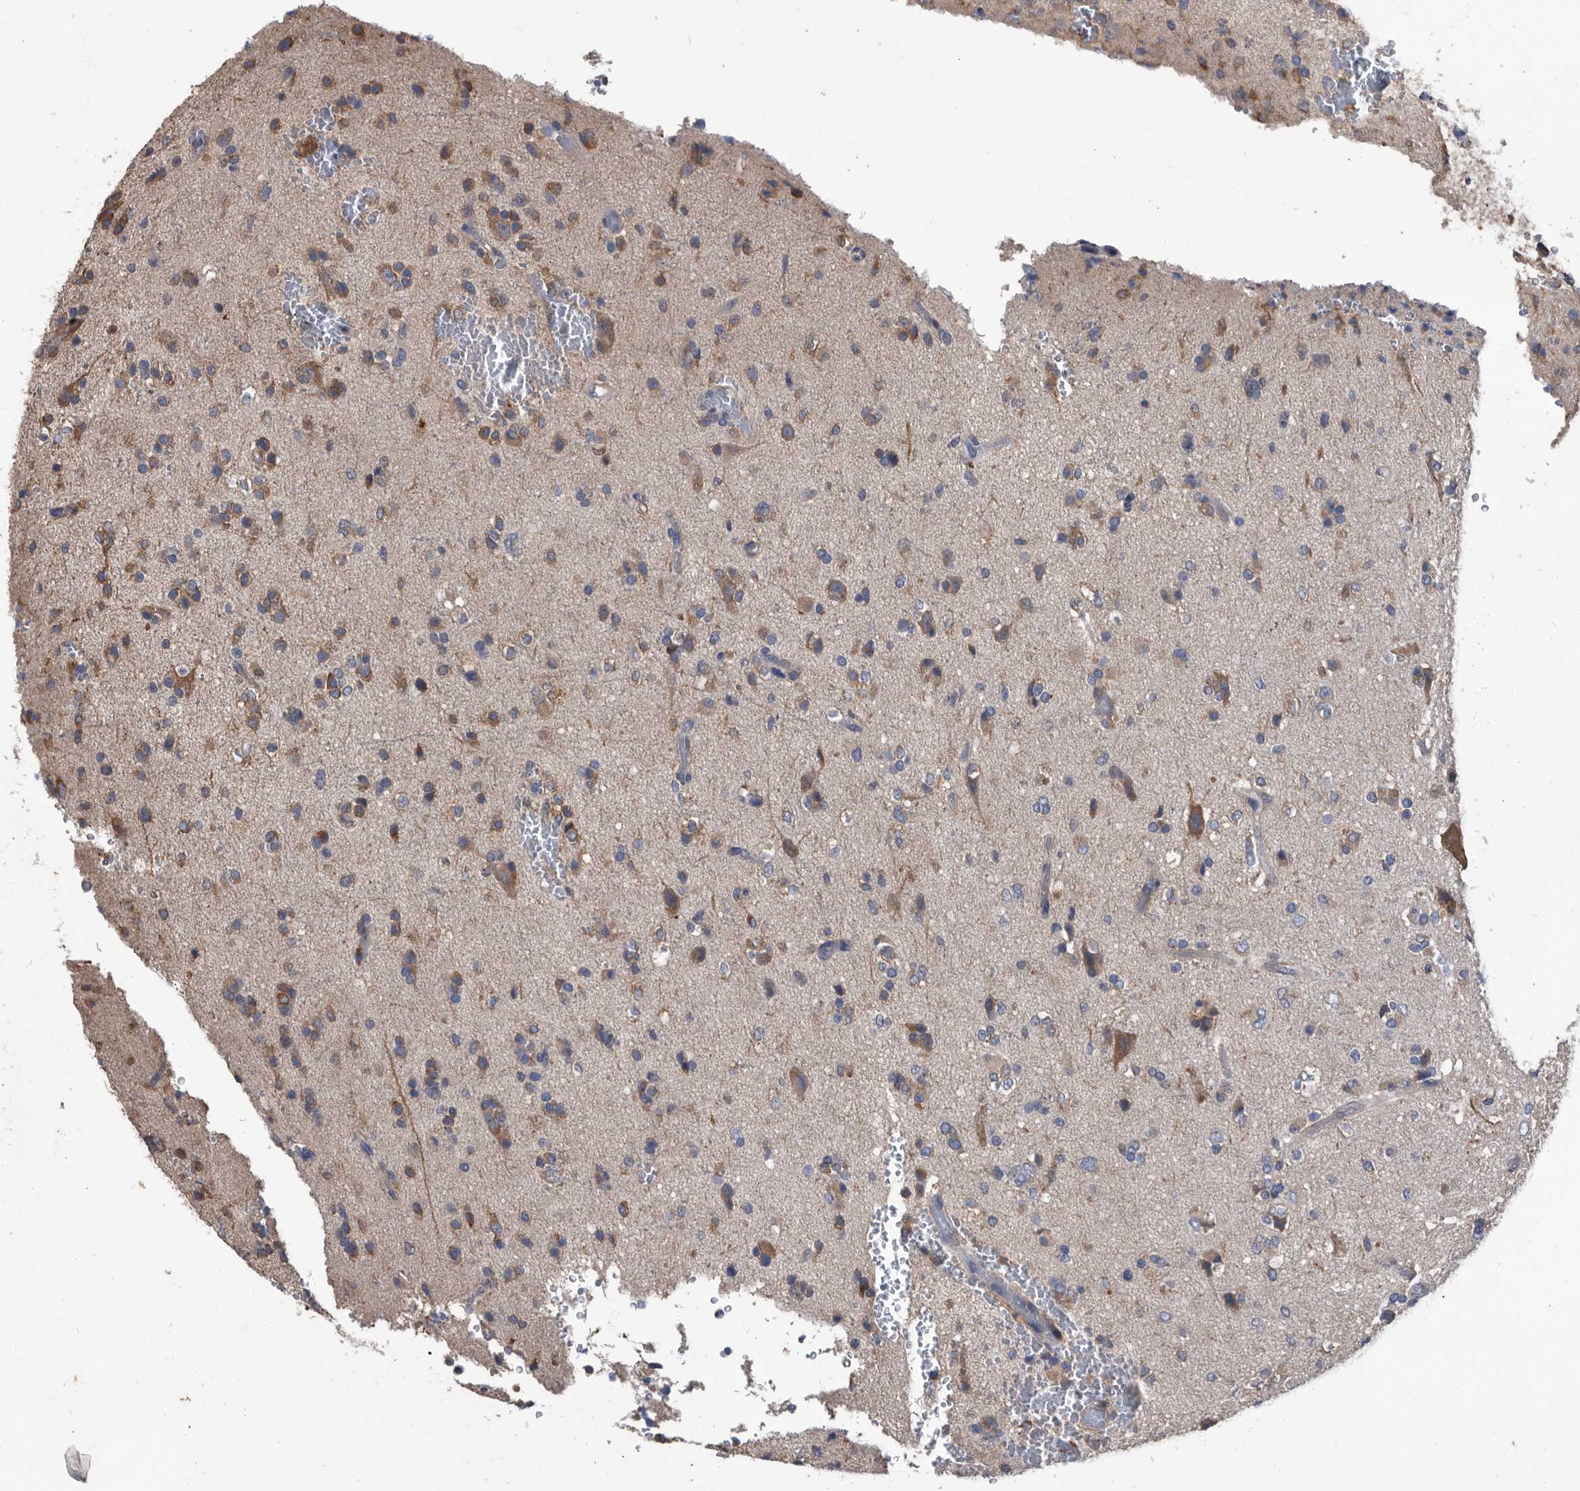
{"staining": {"intensity": "moderate", "quantity": "25%-75%", "location": "cytoplasmic/membranous"}, "tissue": "glioma", "cell_type": "Tumor cells", "image_type": "cancer", "snomed": [{"axis": "morphology", "description": "Glioma, malignant, High grade"}, {"axis": "topography", "description": "Brain"}], "caption": "A histopathology image of malignant high-grade glioma stained for a protein exhibits moderate cytoplasmic/membranous brown staining in tumor cells. (Stains: DAB in brown, nuclei in blue, Microscopy: brightfield microscopy at high magnification).", "gene": "NRBP1", "patient": {"sex": "male", "age": 47}}